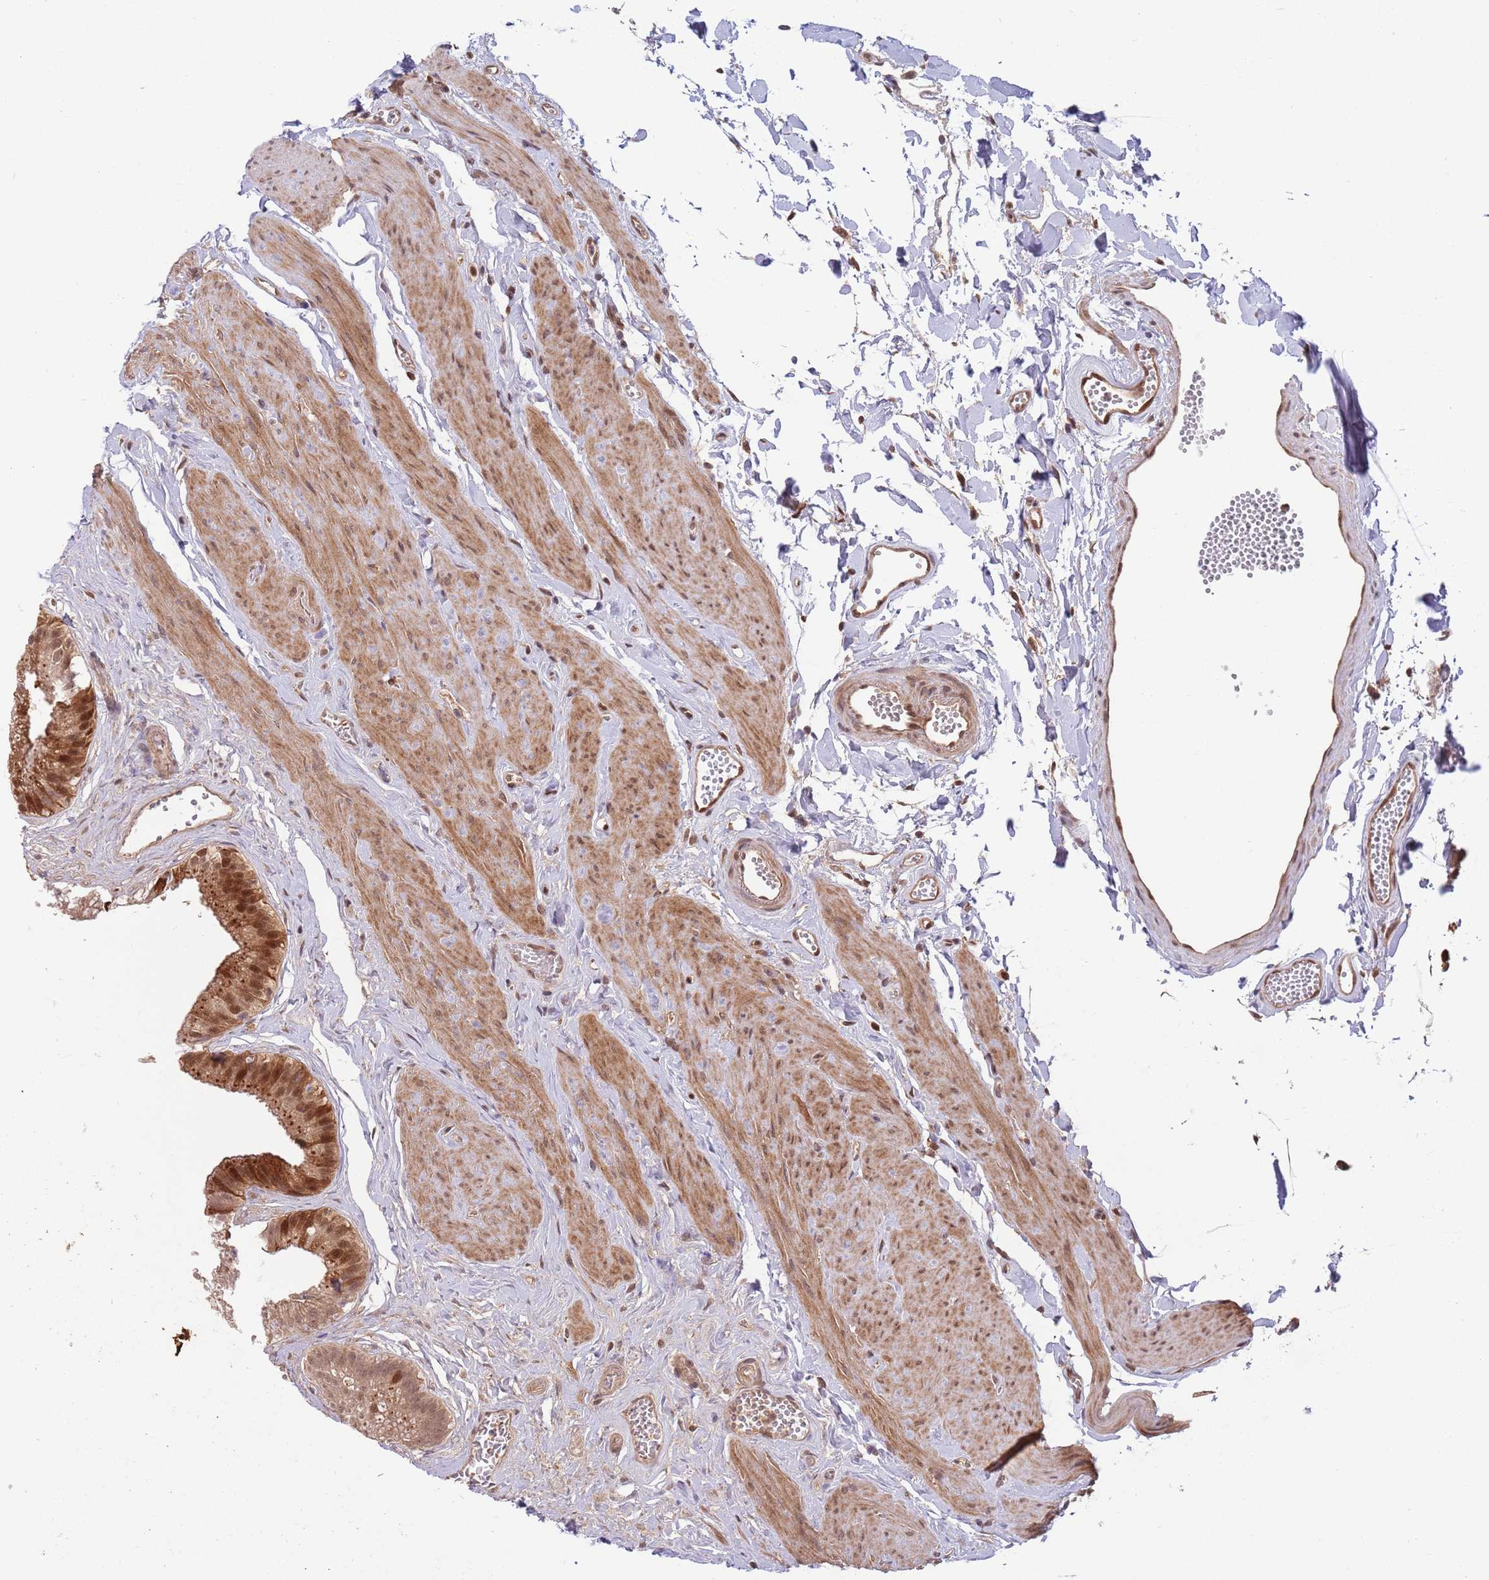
{"staining": {"intensity": "strong", "quantity": ">75%", "location": "cytoplasmic/membranous,nuclear"}, "tissue": "gallbladder", "cell_type": "Glandular cells", "image_type": "normal", "snomed": [{"axis": "morphology", "description": "Normal tissue, NOS"}, {"axis": "topography", "description": "Gallbladder"}], "caption": "Immunohistochemical staining of unremarkable gallbladder shows >75% levels of strong cytoplasmic/membranous,nuclear protein positivity in about >75% of glandular cells. (Brightfield microscopy of DAB IHC at high magnification).", "gene": "SALL1", "patient": {"sex": "female", "age": 54}}